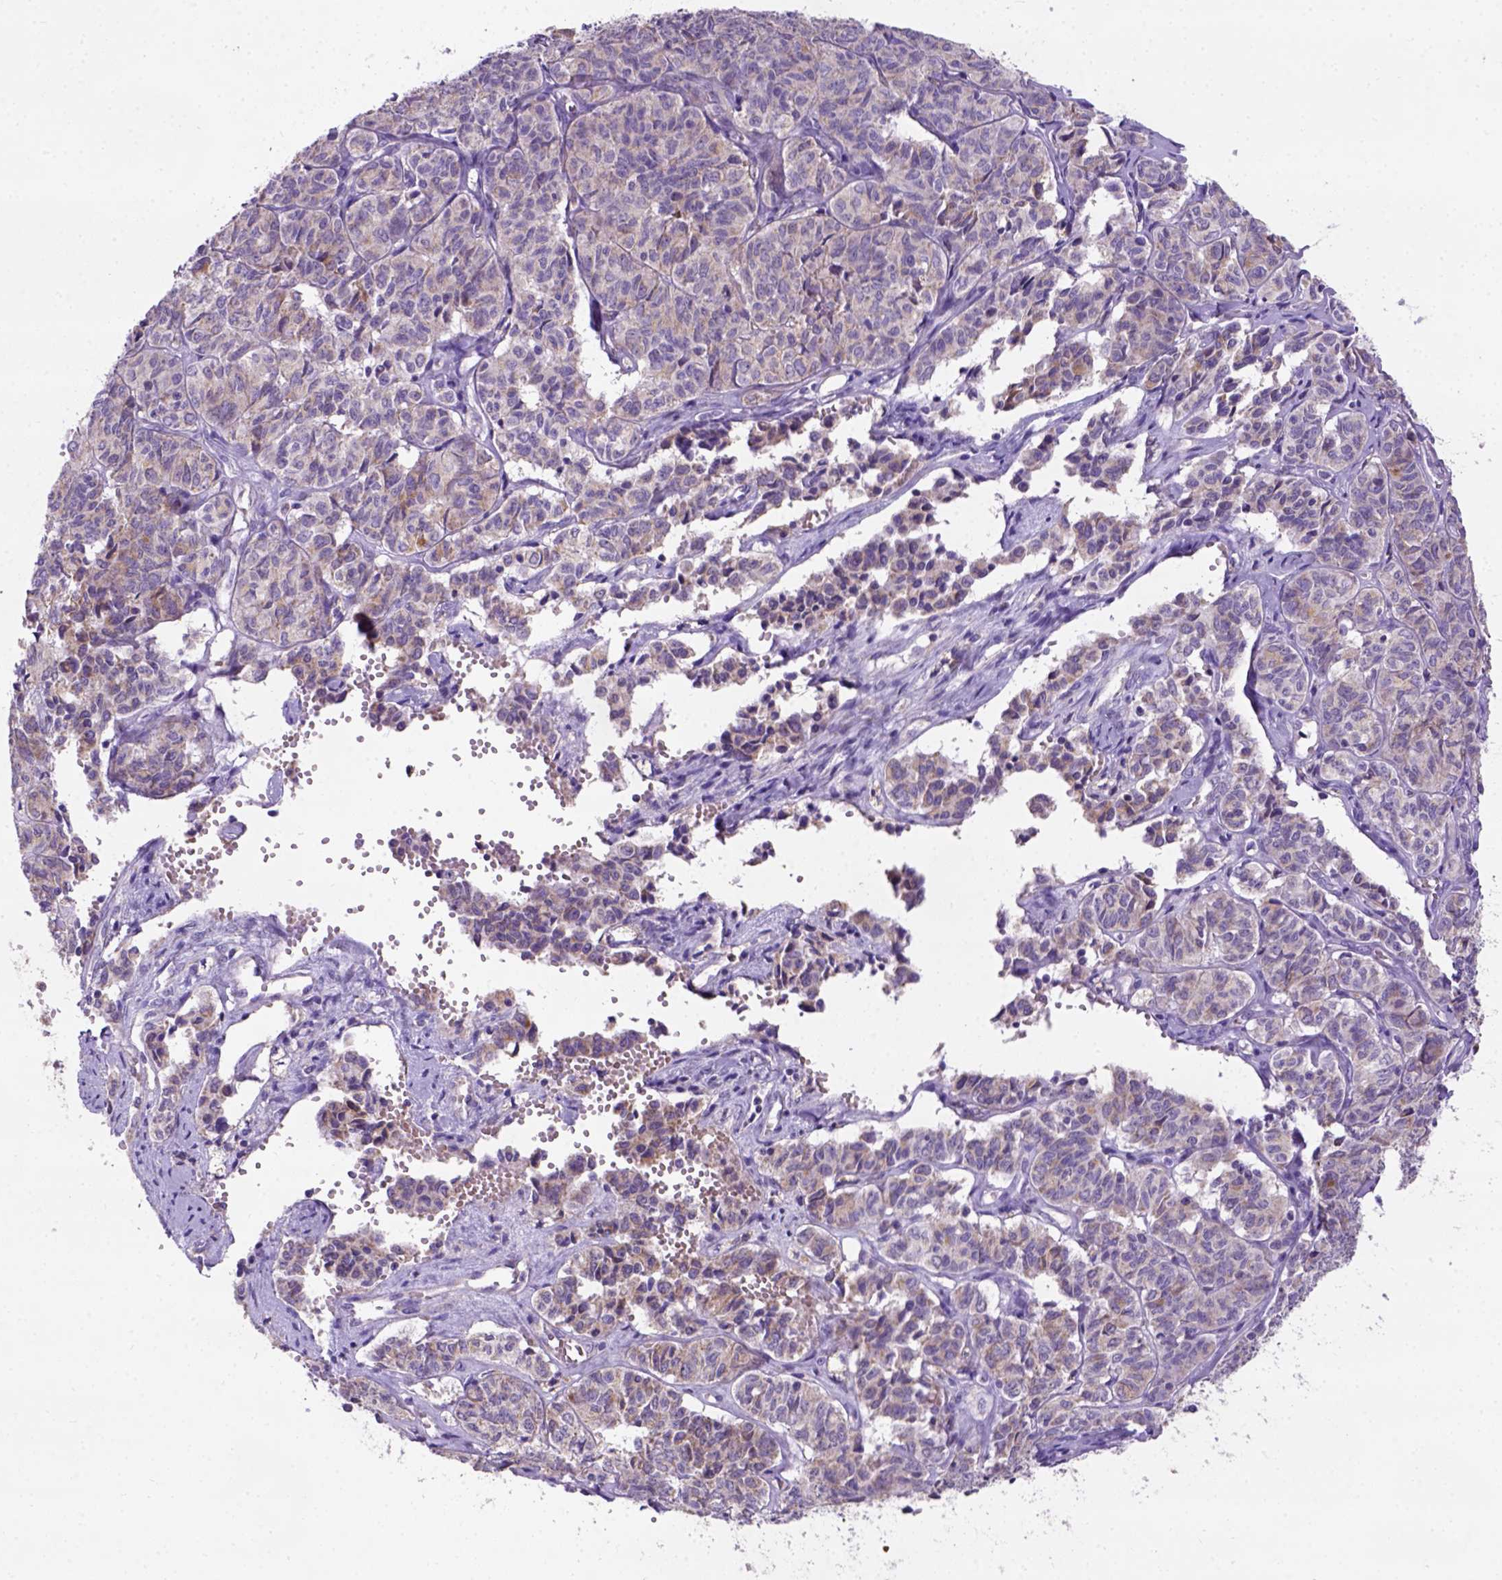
{"staining": {"intensity": "weak", "quantity": ">75%", "location": "cytoplasmic/membranous"}, "tissue": "ovarian cancer", "cell_type": "Tumor cells", "image_type": "cancer", "snomed": [{"axis": "morphology", "description": "Carcinoma, endometroid"}, {"axis": "topography", "description": "Ovary"}], "caption": "Immunohistochemical staining of ovarian cancer (endometroid carcinoma) reveals low levels of weak cytoplasmic/membranous protein staining in about >75% of tumor cells. The protein of interest is stained brown, and the nuclei are stained in blue (DAB (3,3'-diaminobenzidine) IHC with brightfield microscopy, high magnification).", "gene": "L2HGDH", "patient": {"sex": "female", "age": 80}}